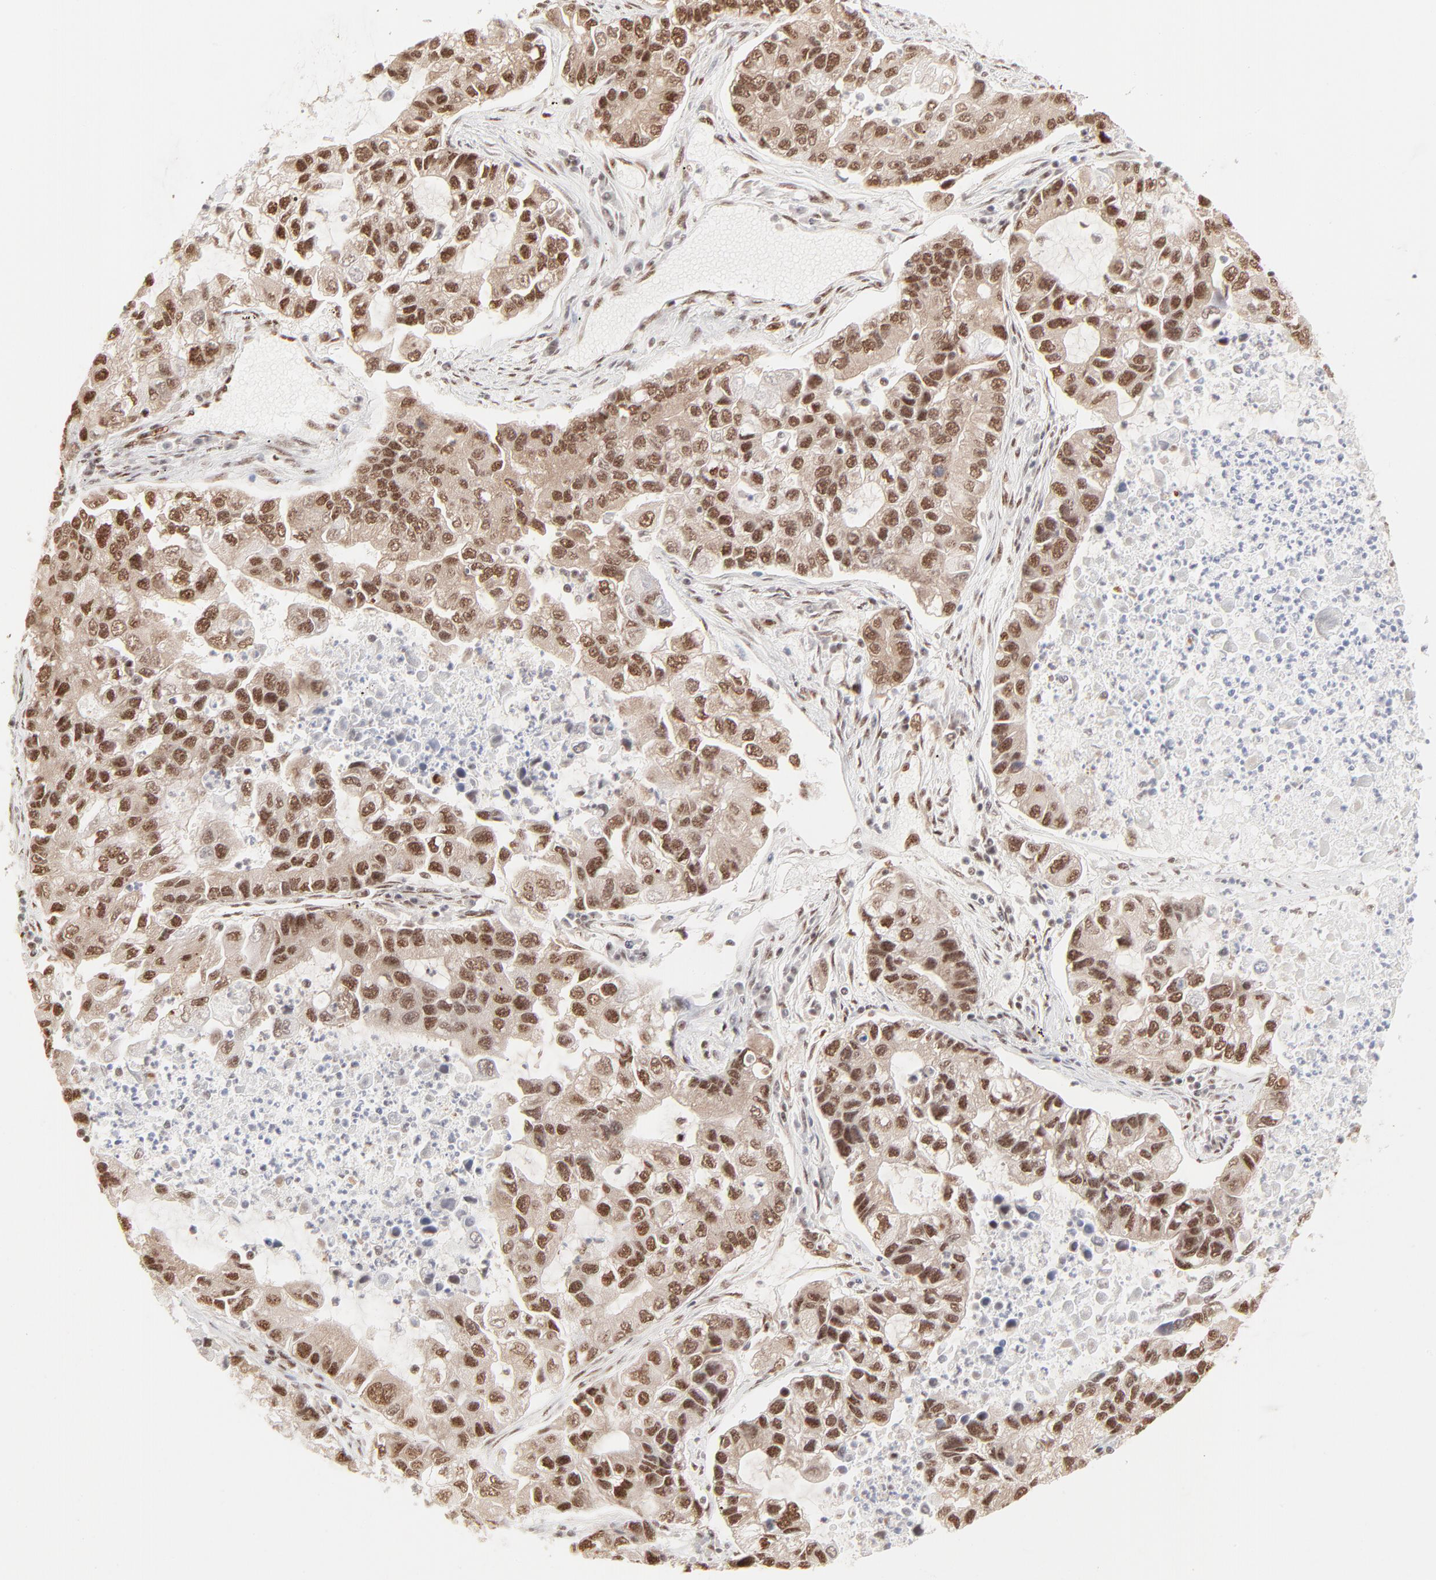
{"staining": {"intensity": "strong", "quantity": ">75%", "location": "cytoplasmic/membranous,nuclear"}, "tissue": "lung cancer", "cell_type": "Tumor cells", "image_type": "cancer", "snomed": [{"axis": "morphology", "description": "Adenocarcinoma, NOS"}, {"axis": "topography", "description": "Lung"}], "caption": "Immunohistochemical staining of human lung cancer (adenocarcinoma) demonstrates high levels of strong cytoplasmic/membranous and nuclear protein staining in about >75% of tumor cells.", "gene": "TARDBP", "patient": {"sex": "female", "age": 51}}